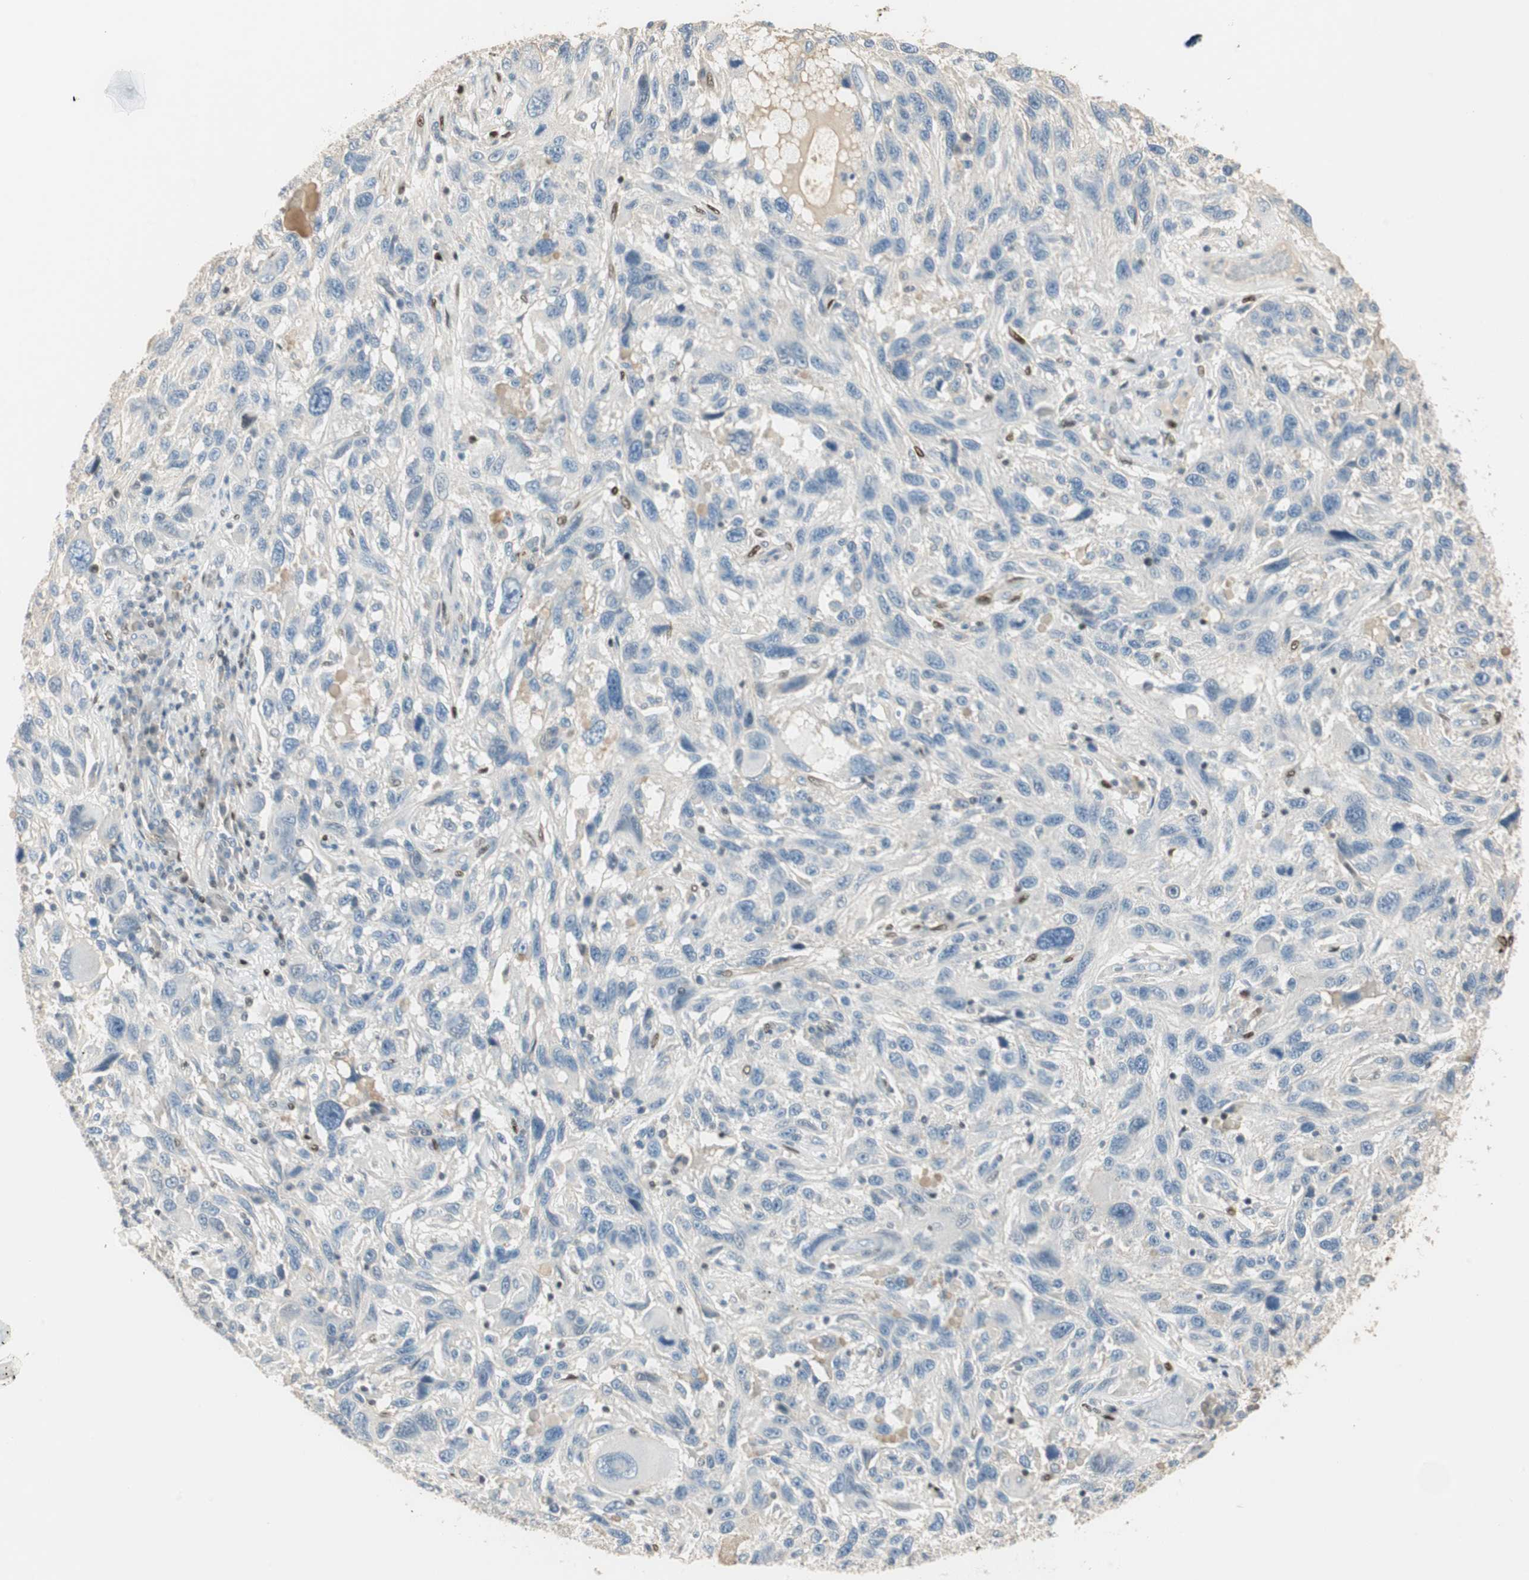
{"staining": {"intensity": "negative", "quantity": "none", "location": "none"}, "tissue": "melanoma", "cell_type": "Tumor cells", "image_type": "cancer", "snomed": [{"axis": "morphology", "description": "Malignant melanoma, NOS"}, {"axis": "topography", "description": "Skin"}], "caption": "This is an IHC histopathology image of human melanoma. There is no staining in tumor cells.", "gene": "RUNX2", "patient": {"sex": "male", "age": 53}}